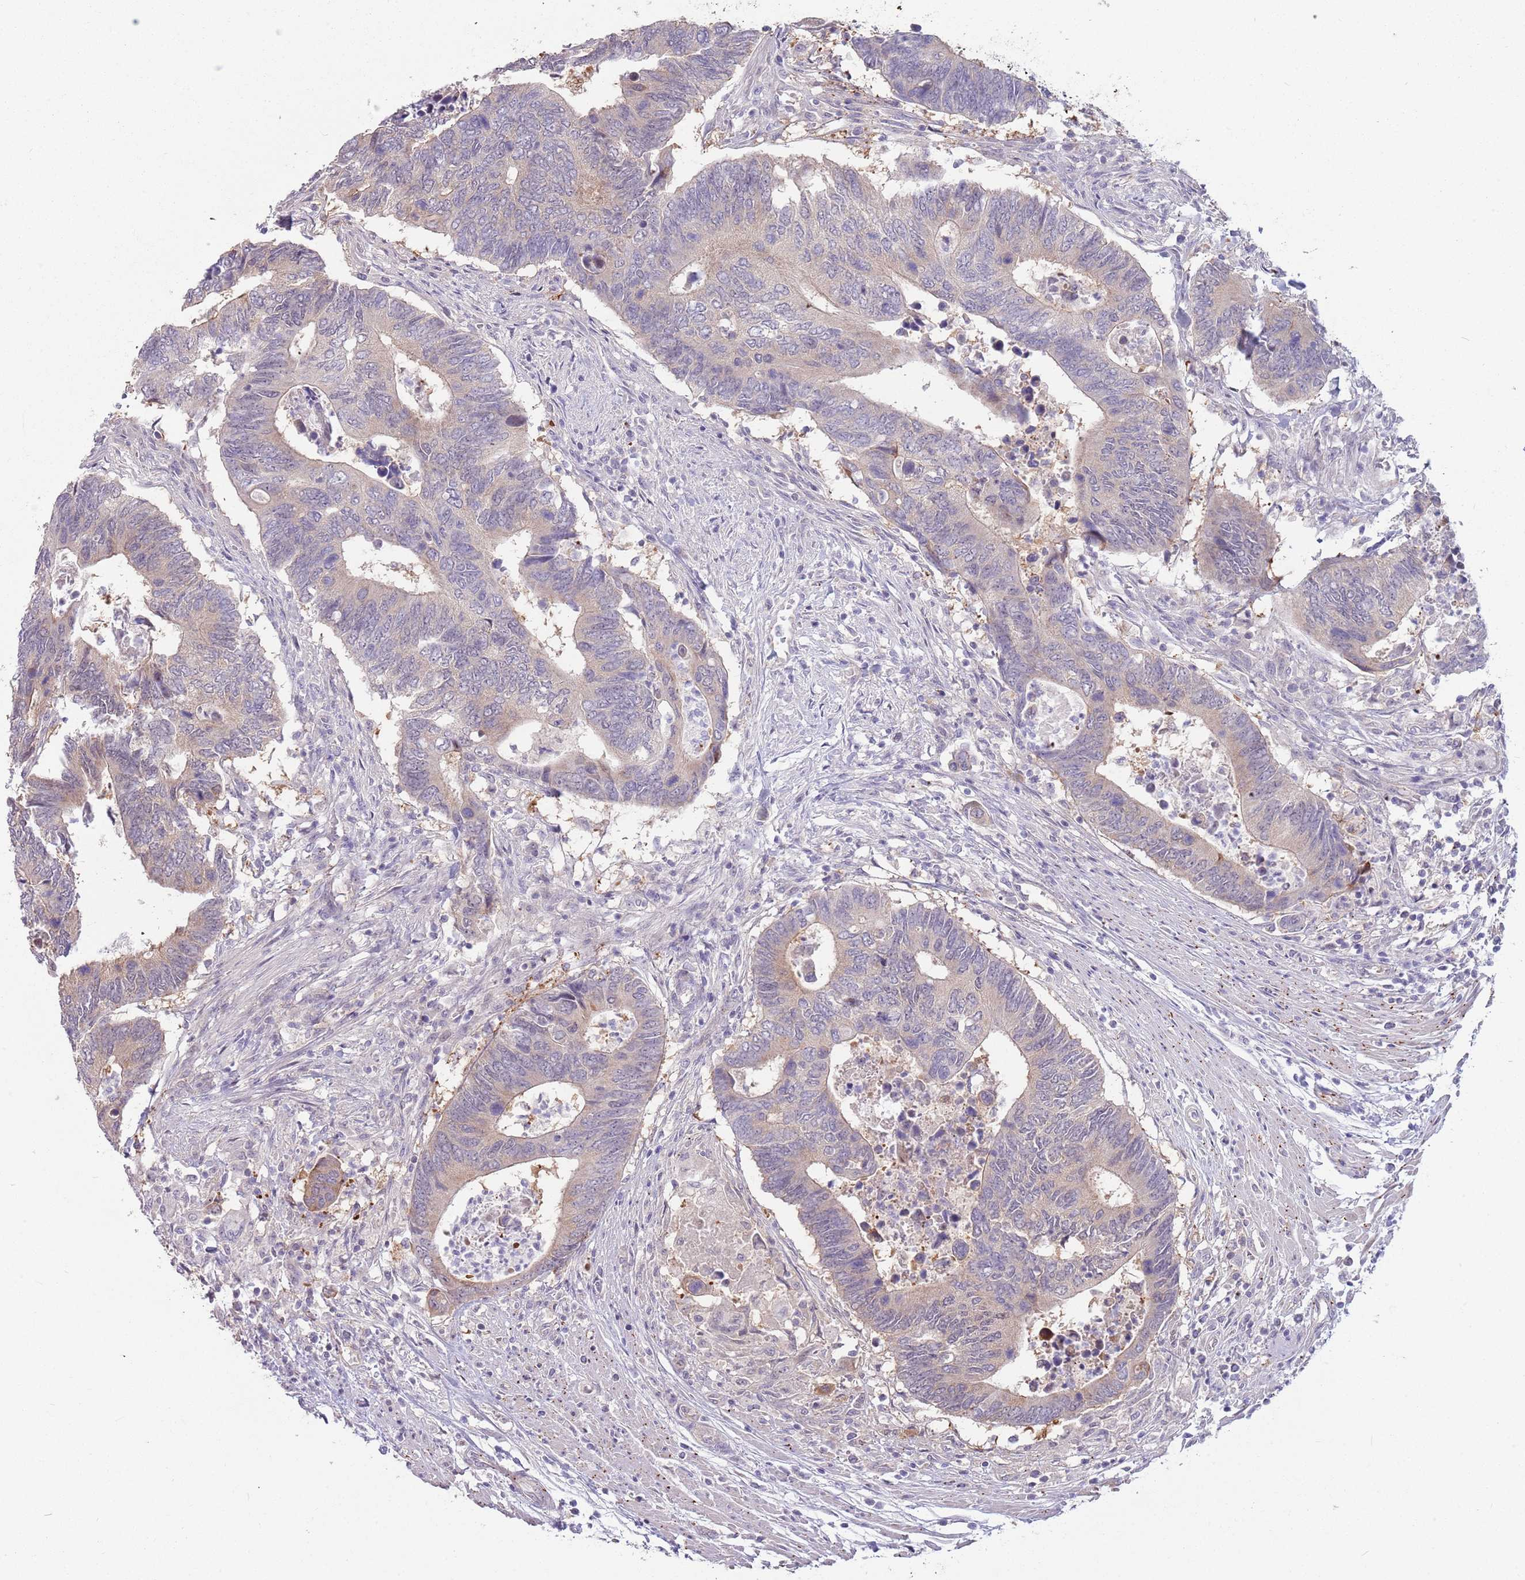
{"staining": {"intensity": "weak", "quantity": "<25%", "location": "cytoplasmic/membranous"}, "tissue": "colorectal cancer", "cell_type": "Tumor cells", "image_type": "cancer", "snomed": [{"axis": "morphology", "description": "Adenocarcinoma, NOS"}, {"axis": "topography", "description": "Colon"}], "caption": "A high-resolution micrograph shows immunohistochemistry staining of colorectal adenocarcinoma, which reveals no significant staining in tumor cells.", "gene": "LDHD", "patient": {"sex": "male", "age": 87}}